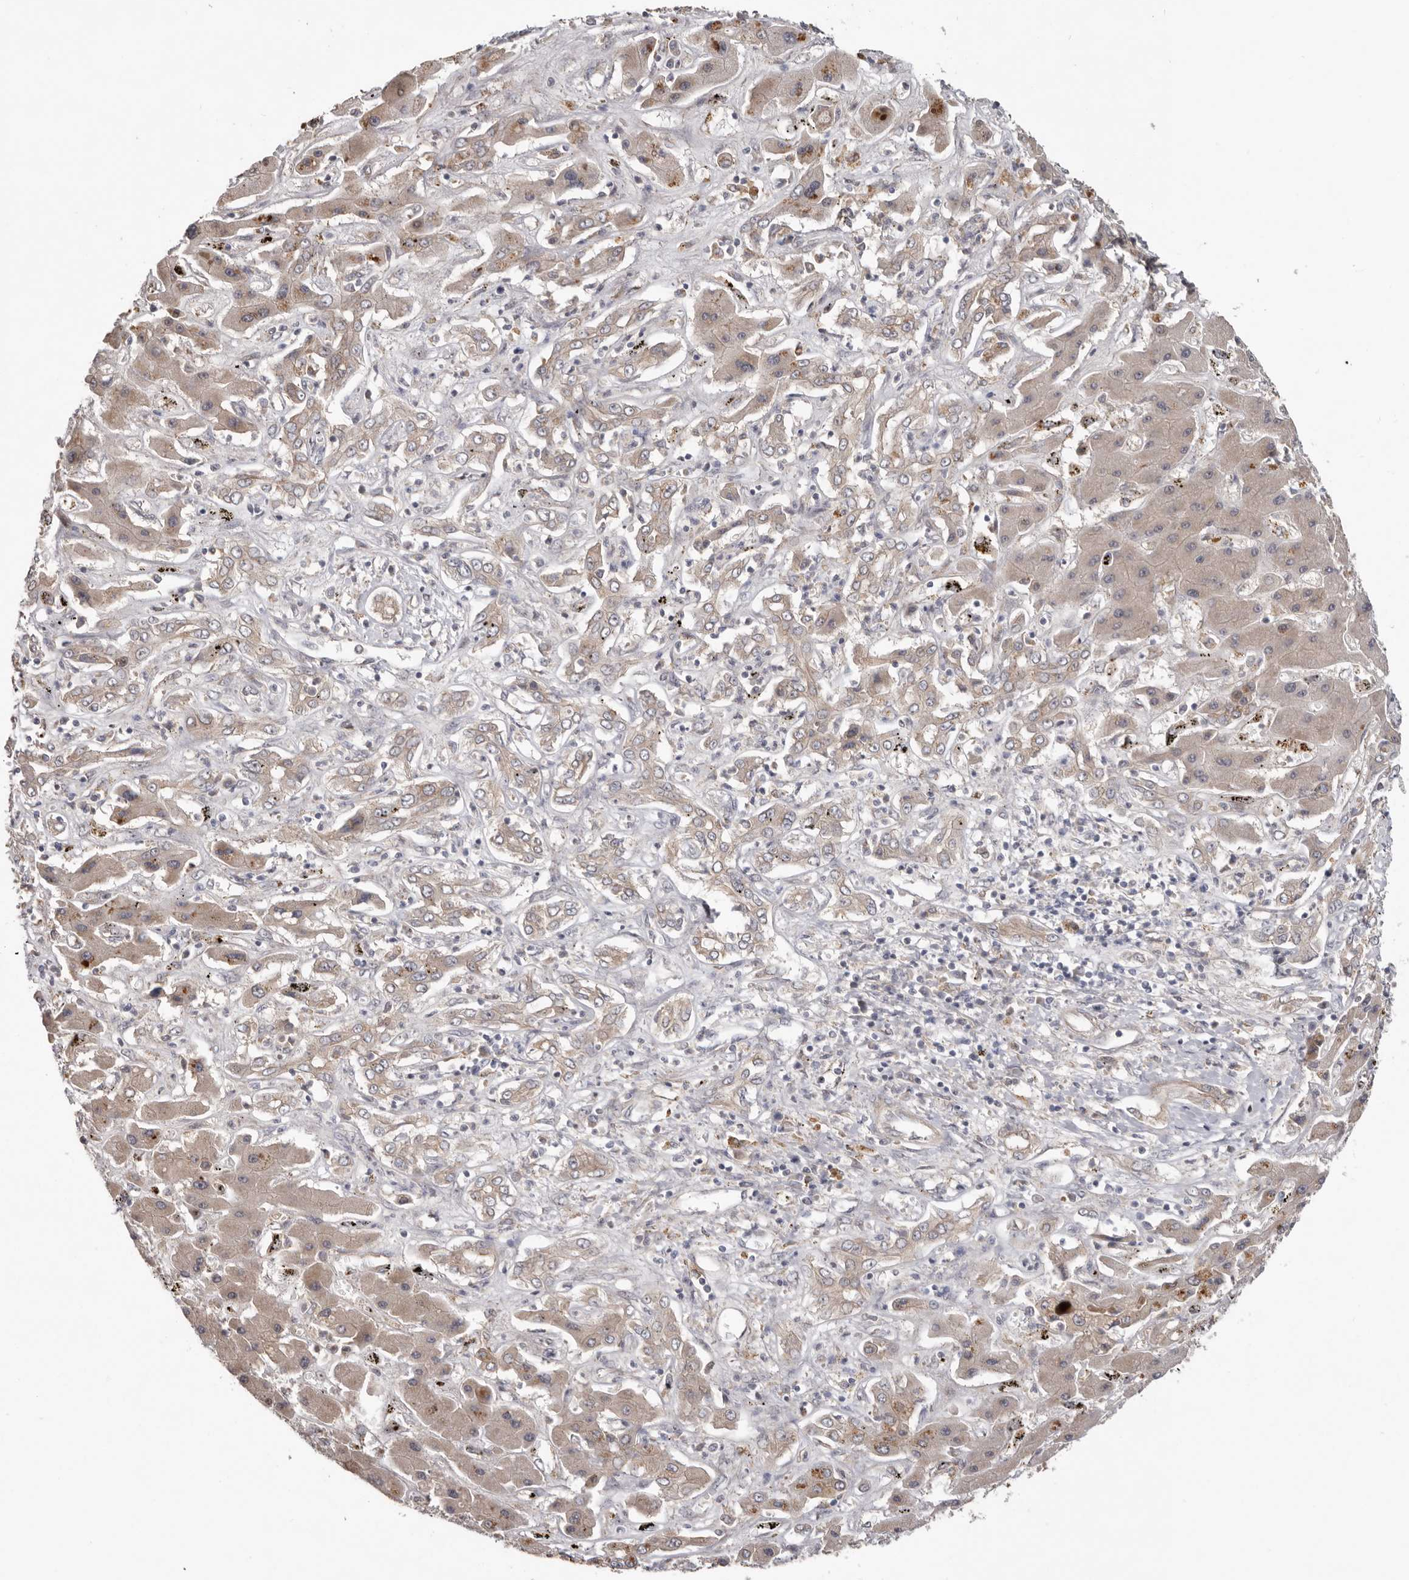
{"staining": {"intensity": "weak", "quantity": ">75%", "location": "cytoplasmic/membranous"}, "tissue": "liver cancer", "cell_type": "Tumor cells", "image_type": "cancer", "snomed": [{"axis": "morphology", "description": "Cholangiocarcinoma"}, {"axis": "topography", "description": "Liver"}], "caption": "Immunohistochemistry of human liver cholangiocarcinoma reveals low levels of weak cytoplasmic/membranous positivity in about >75% of tumor cells.", "gene": "HINT3", "patient": {"sex": "male", "age": 67}}